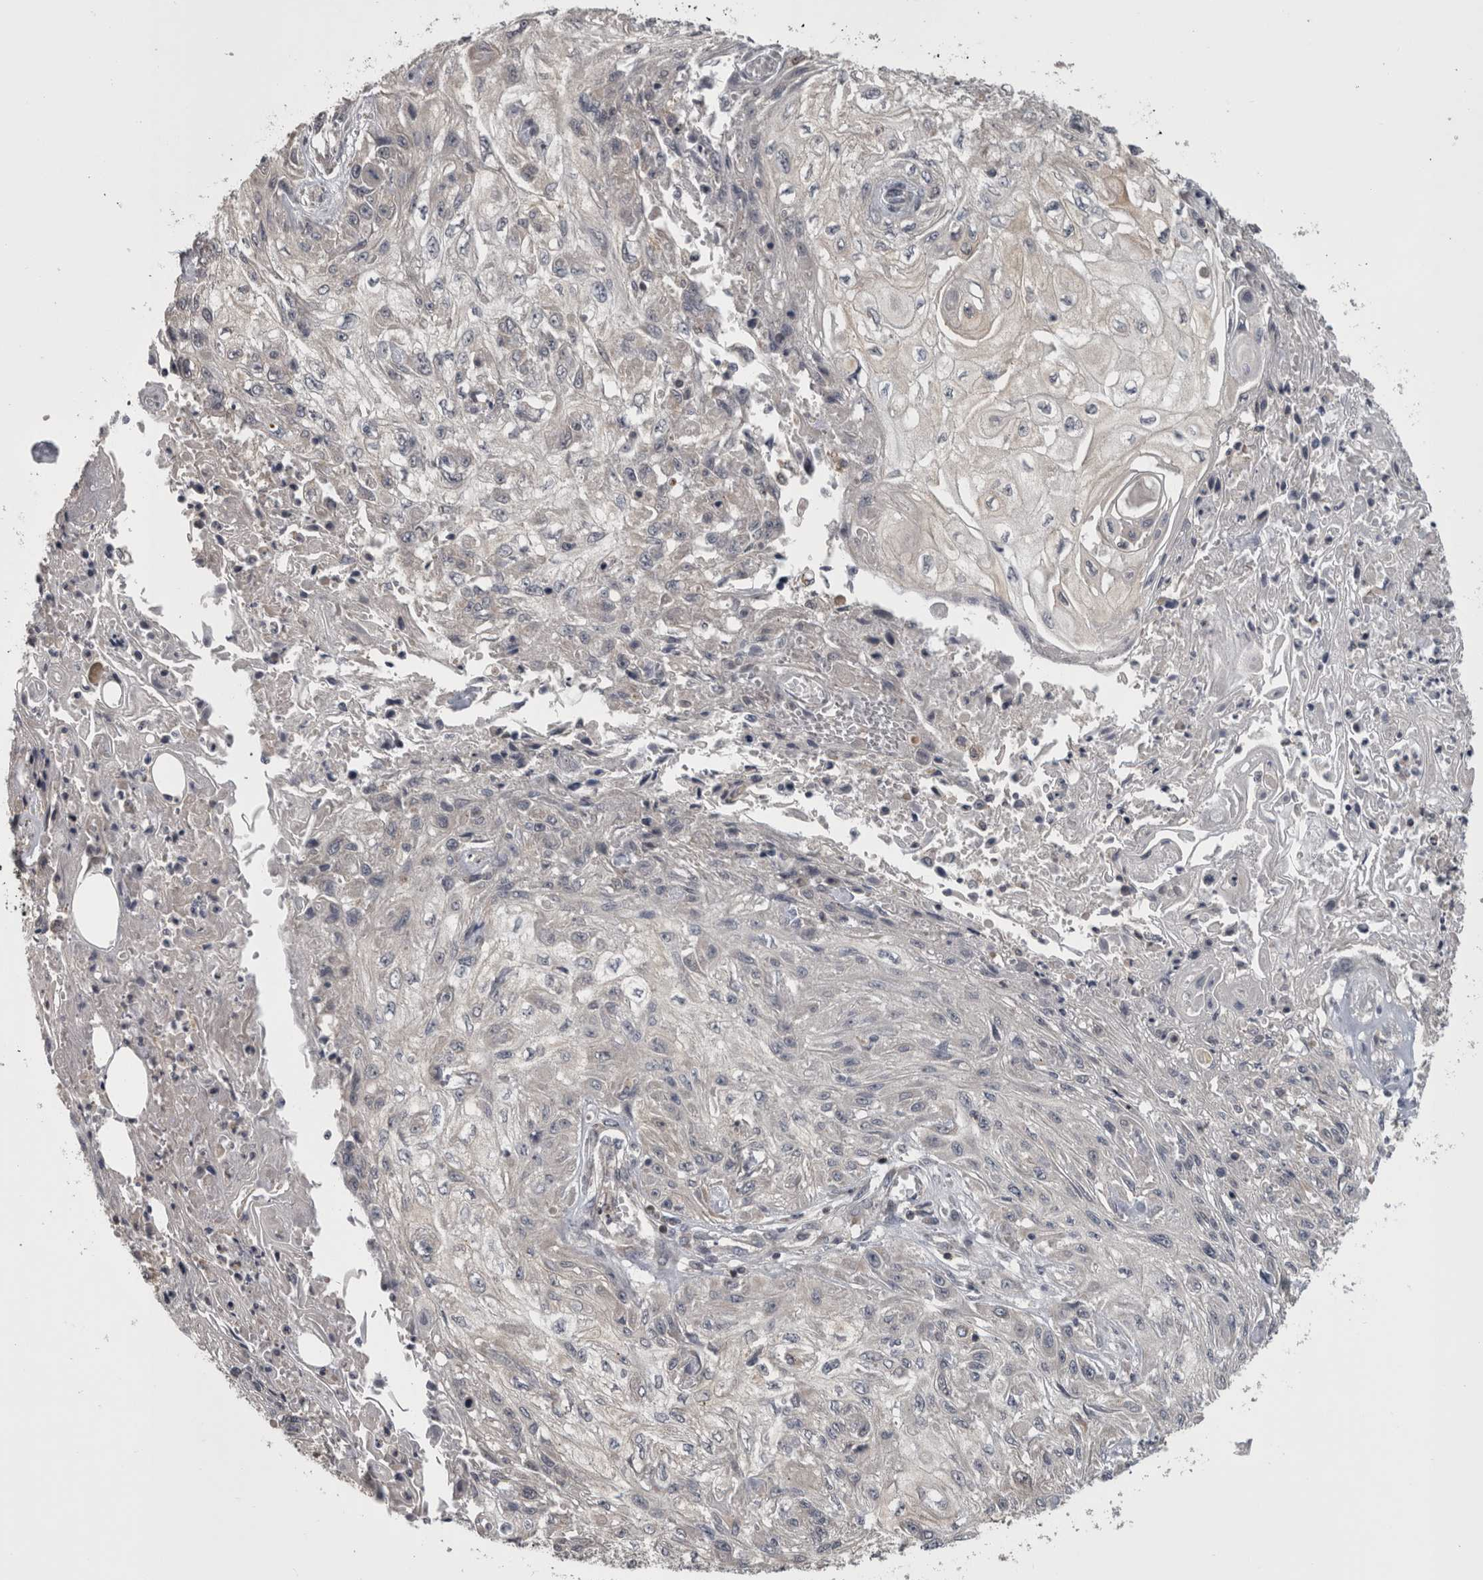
{"staining": {"intensity": "negative", "quantity": "none", "location": "none"}, "tissue": "skin cancer", "cell_type": "Tumor cells", "image_type": "cancer", "snomed": [{"axis": "morphology", "description": "Squamous cell carcinoma, NOS"}, {"axis": "morphology", "description": "Squamous cell carcinoma, metastatic, NOS"}, {"axis": "topography", "description": "Skin"}, {"axis": "topography", "description": "Lymph node"}], "caption": "Immunohistochemistry image of human skin cancer (metastatic squamous cell carcinoma) stained for a protein (brown), which displays no staining in tumor cells.", "gene": "APRT", "patient": {"sex": "male", "age": 75}}